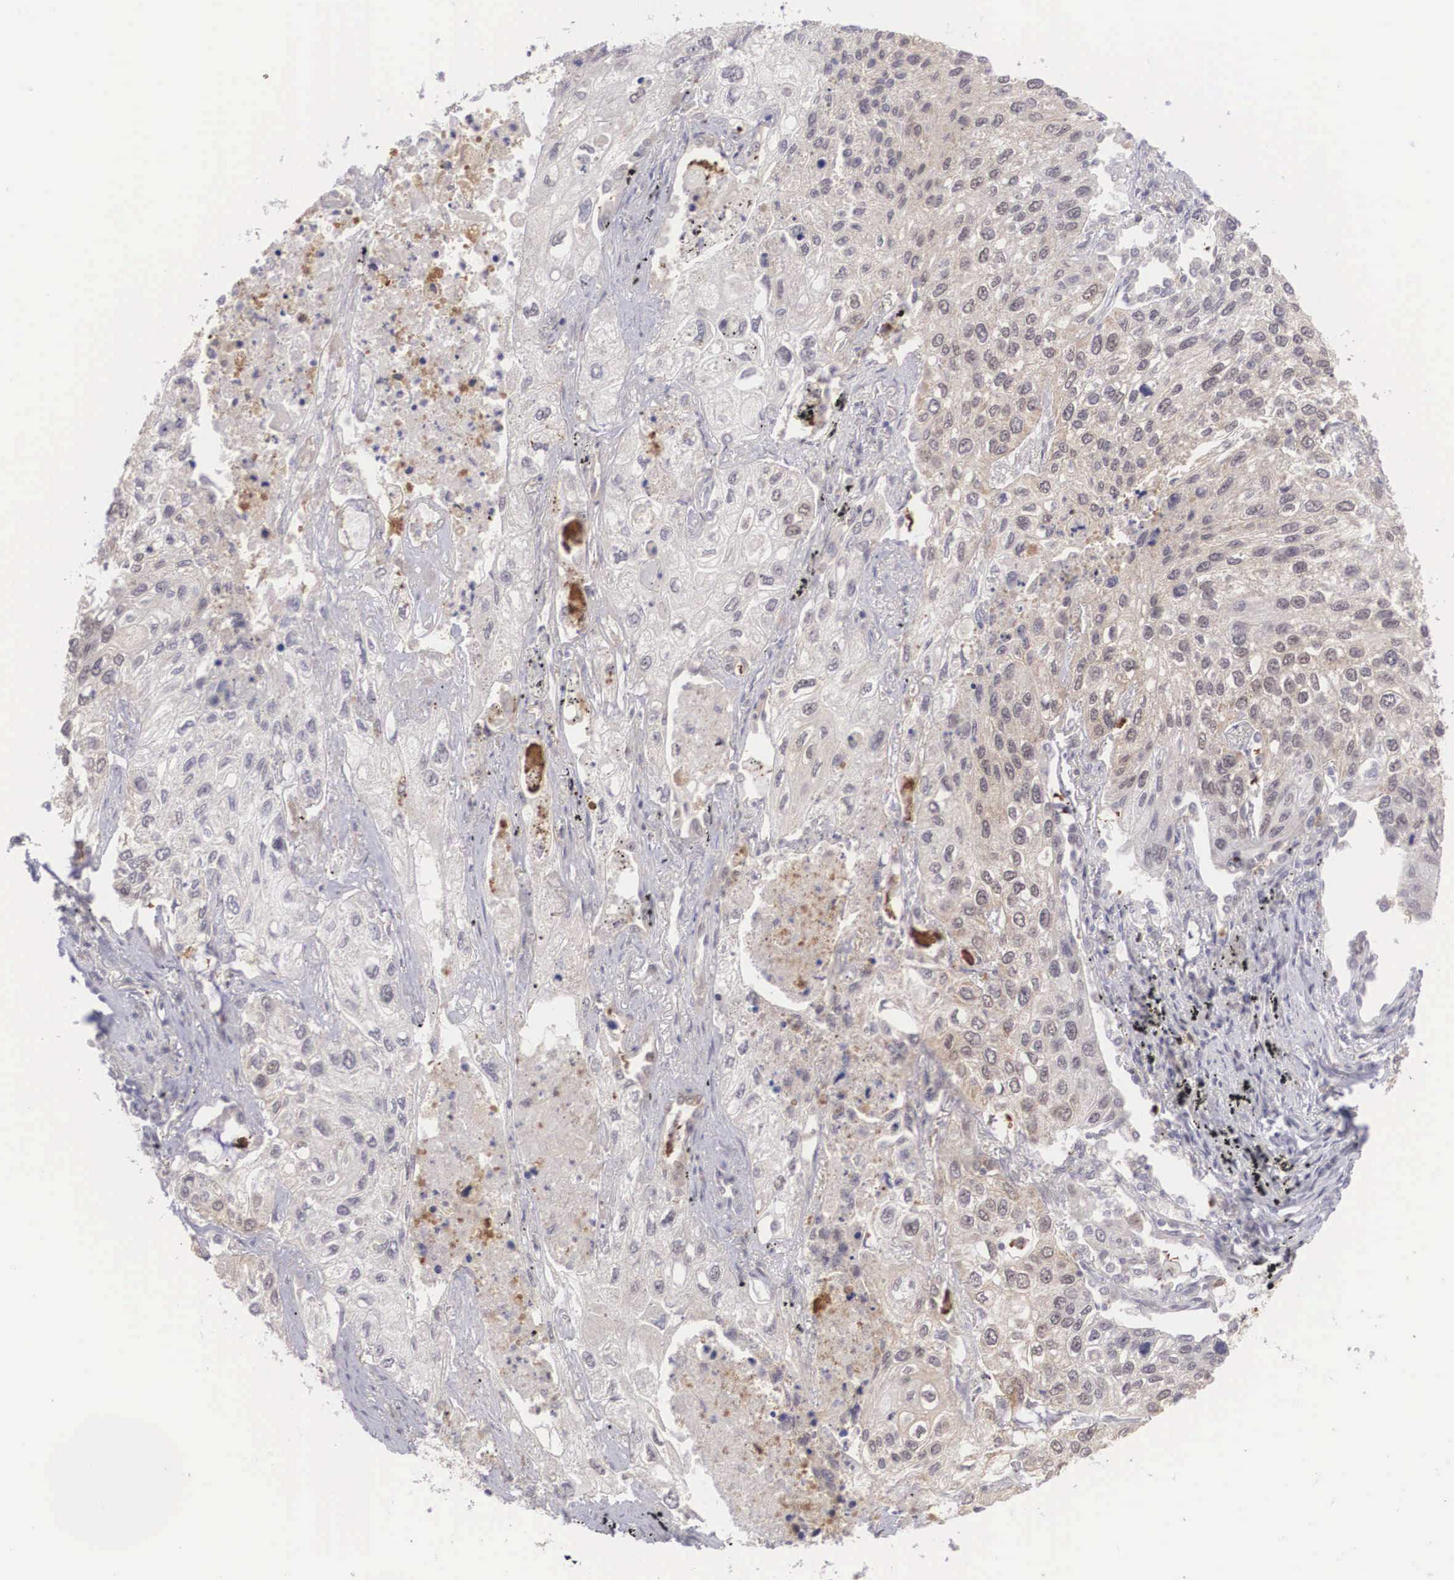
{"staining": {"intensity": "weak", "quantity": ">75%", "location": "cytoplasmic/membranous,nuclear"}, "tissue": "lung cancer", "cell_type": "Tumor cells", "image_type": "cancer", "snomed": [{"axis": "morphology", "description": "Squamous cell carcinoma, NOS"}, {"axis": "topography", "description": "Lung"}], "caption": "DAB immunohistochemical staining of lung cancer reveals weak cytoplasmic/membranous and nuclear protein positivity in approximately >75% of tumor cells.", "gene": "NINL", "patient": {"sex": "male", "age": 75}}